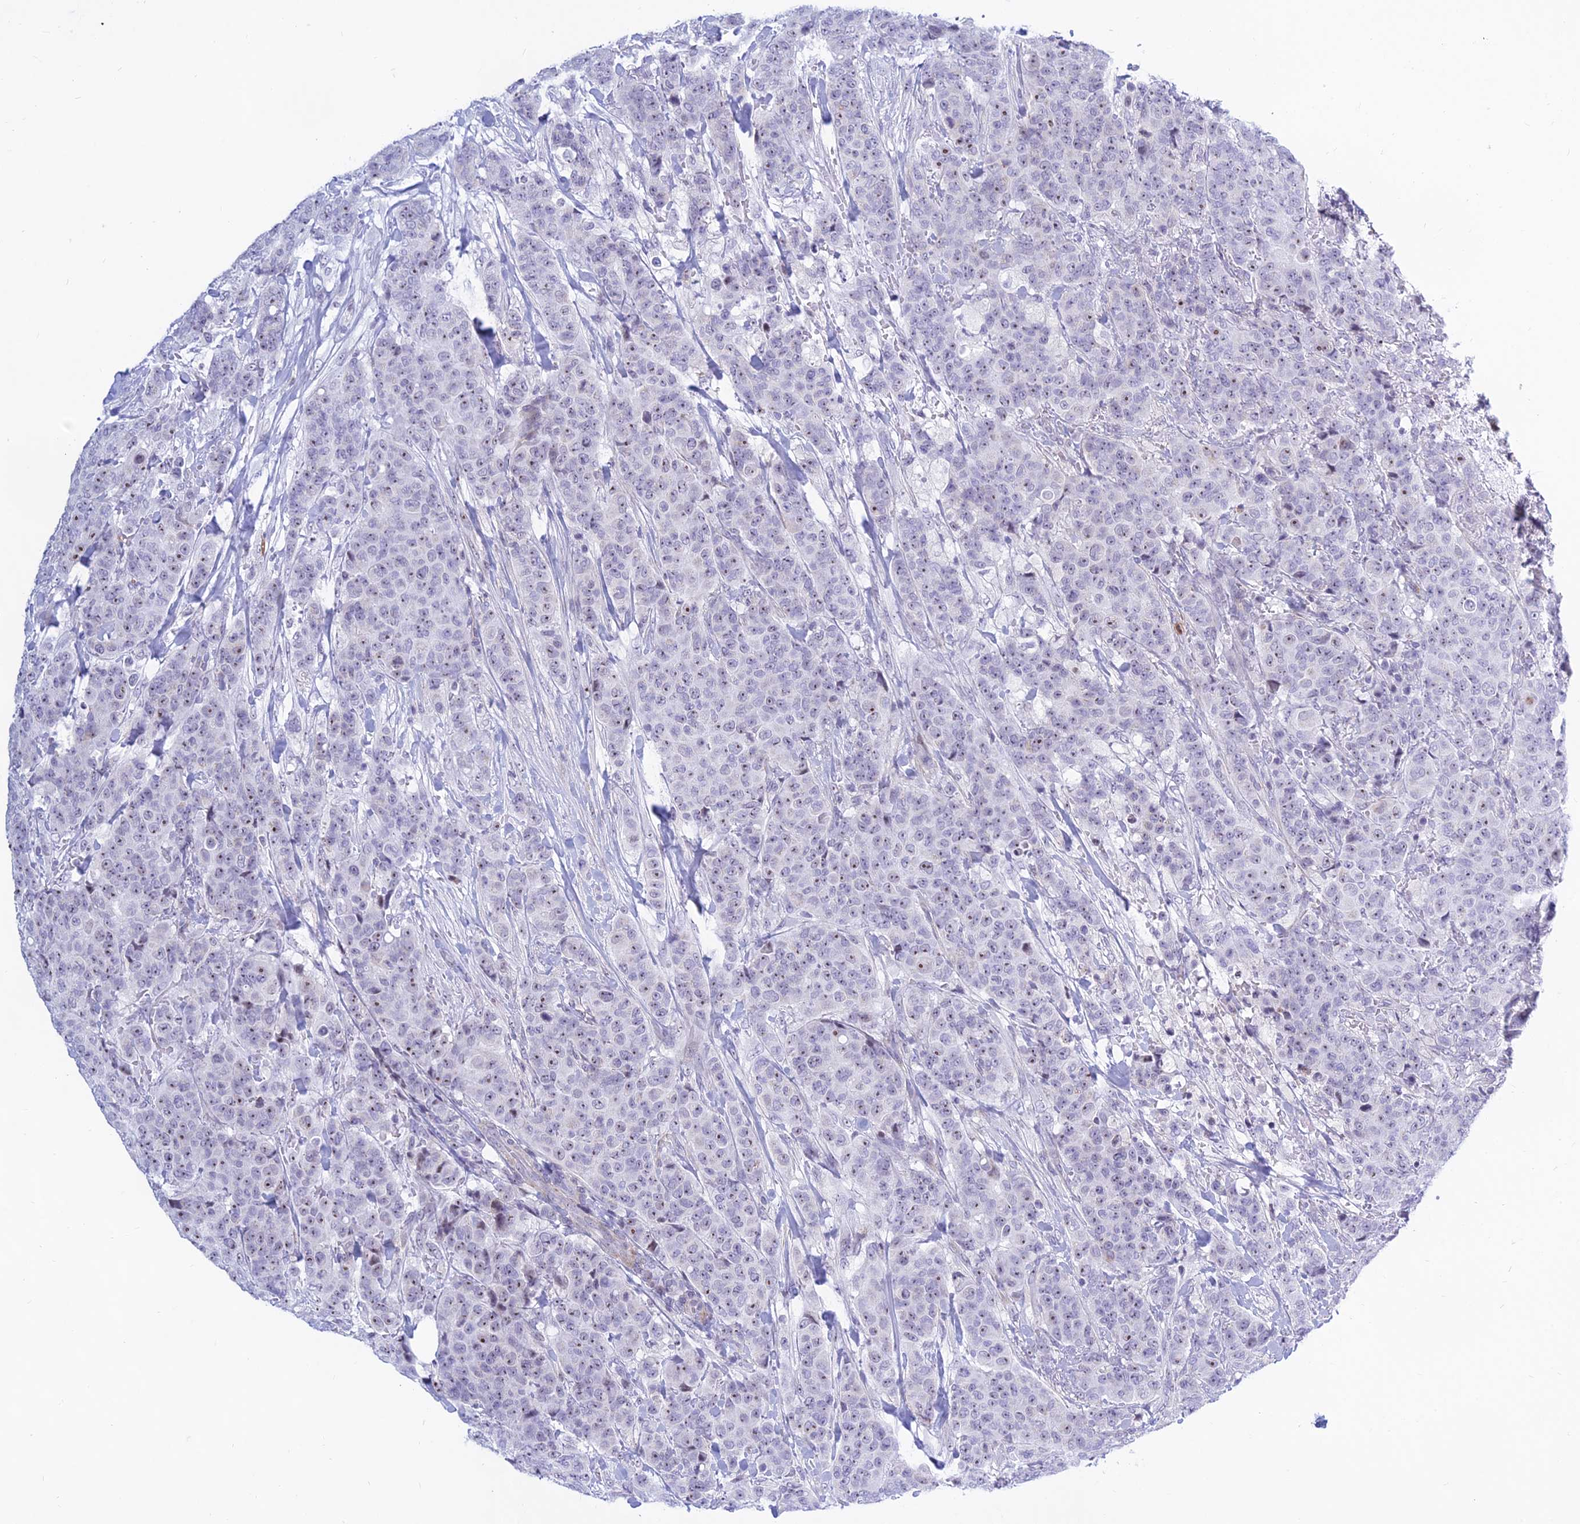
{"staining": {"intensity": "moderate", "quantity": "25%-75%", "location": "nuclear"}, "tissue": "breast cancer", "cell_type": "Tumor cells", "image_type": "cancer", "snomed": [{"axis": "morphology", "description": "Duct carcinoma"}, {"axis": "topography", "description": "Breast"}], "caption": "Tumor cells demonstrate medium levels of moderate nuclear positivity in approximately 25%-75% of cells in invasive ductal carcinoma (breast).", "gene": "KRR1", "patient": {"sex": "female", "age": 40}}